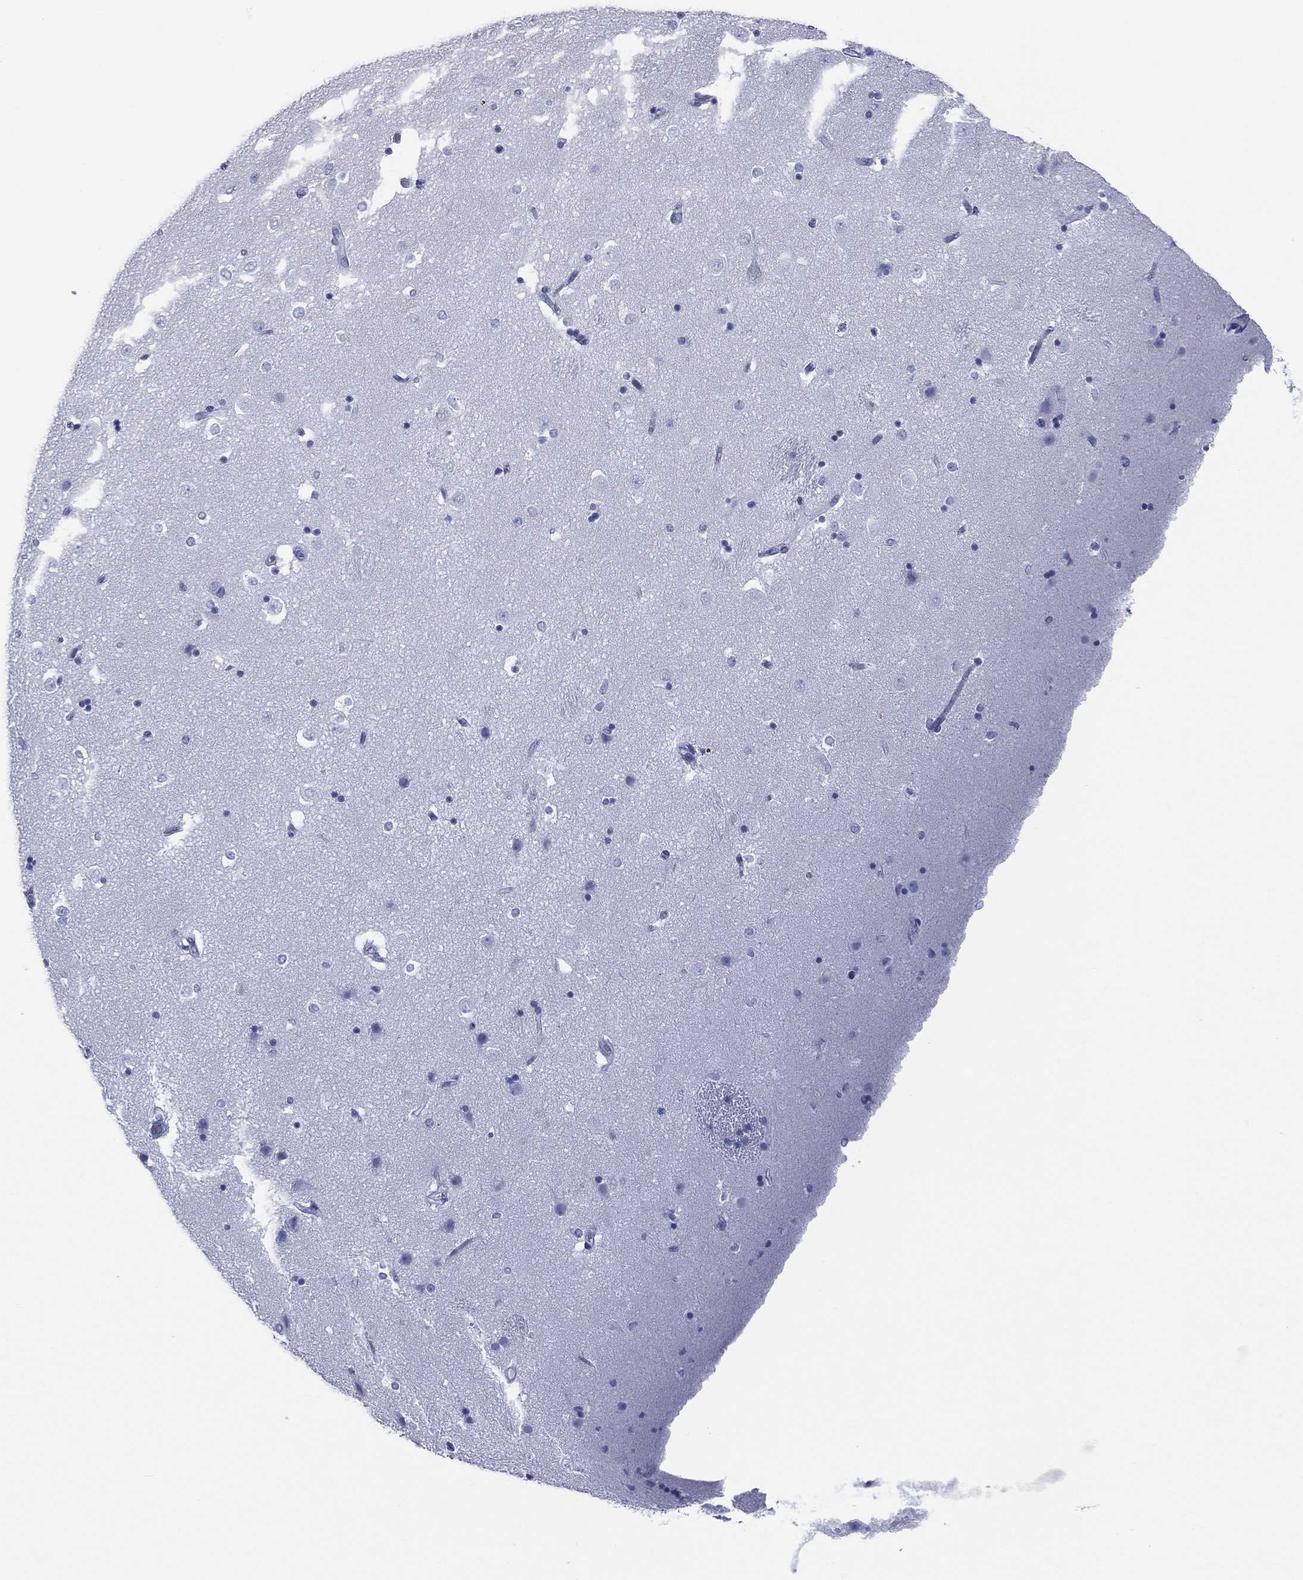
{"staining": {"intensity": "strong", "quantity": "<25%", "location": "cytoplasmic/membranous"}, "tissue": "caudate", "cell_type": "Glial cells", "image_type": "normal", "snomed": [{"axis": "morphology", "description": "Normal tissue, NOS"}, {"axis": "topography", "description": "Lateral ventricle wall"}], "caption": "Strong cytoplasmic/membranous protein positivity is identified in about <25% of glial cells in caudate. The staining was performed using DAB, with brown indicating positive protein expression. Nuclei are stained blue with hematoxylin.", "gene": "RSPH4A", "patient": {"sex": "male", "age": 51}}